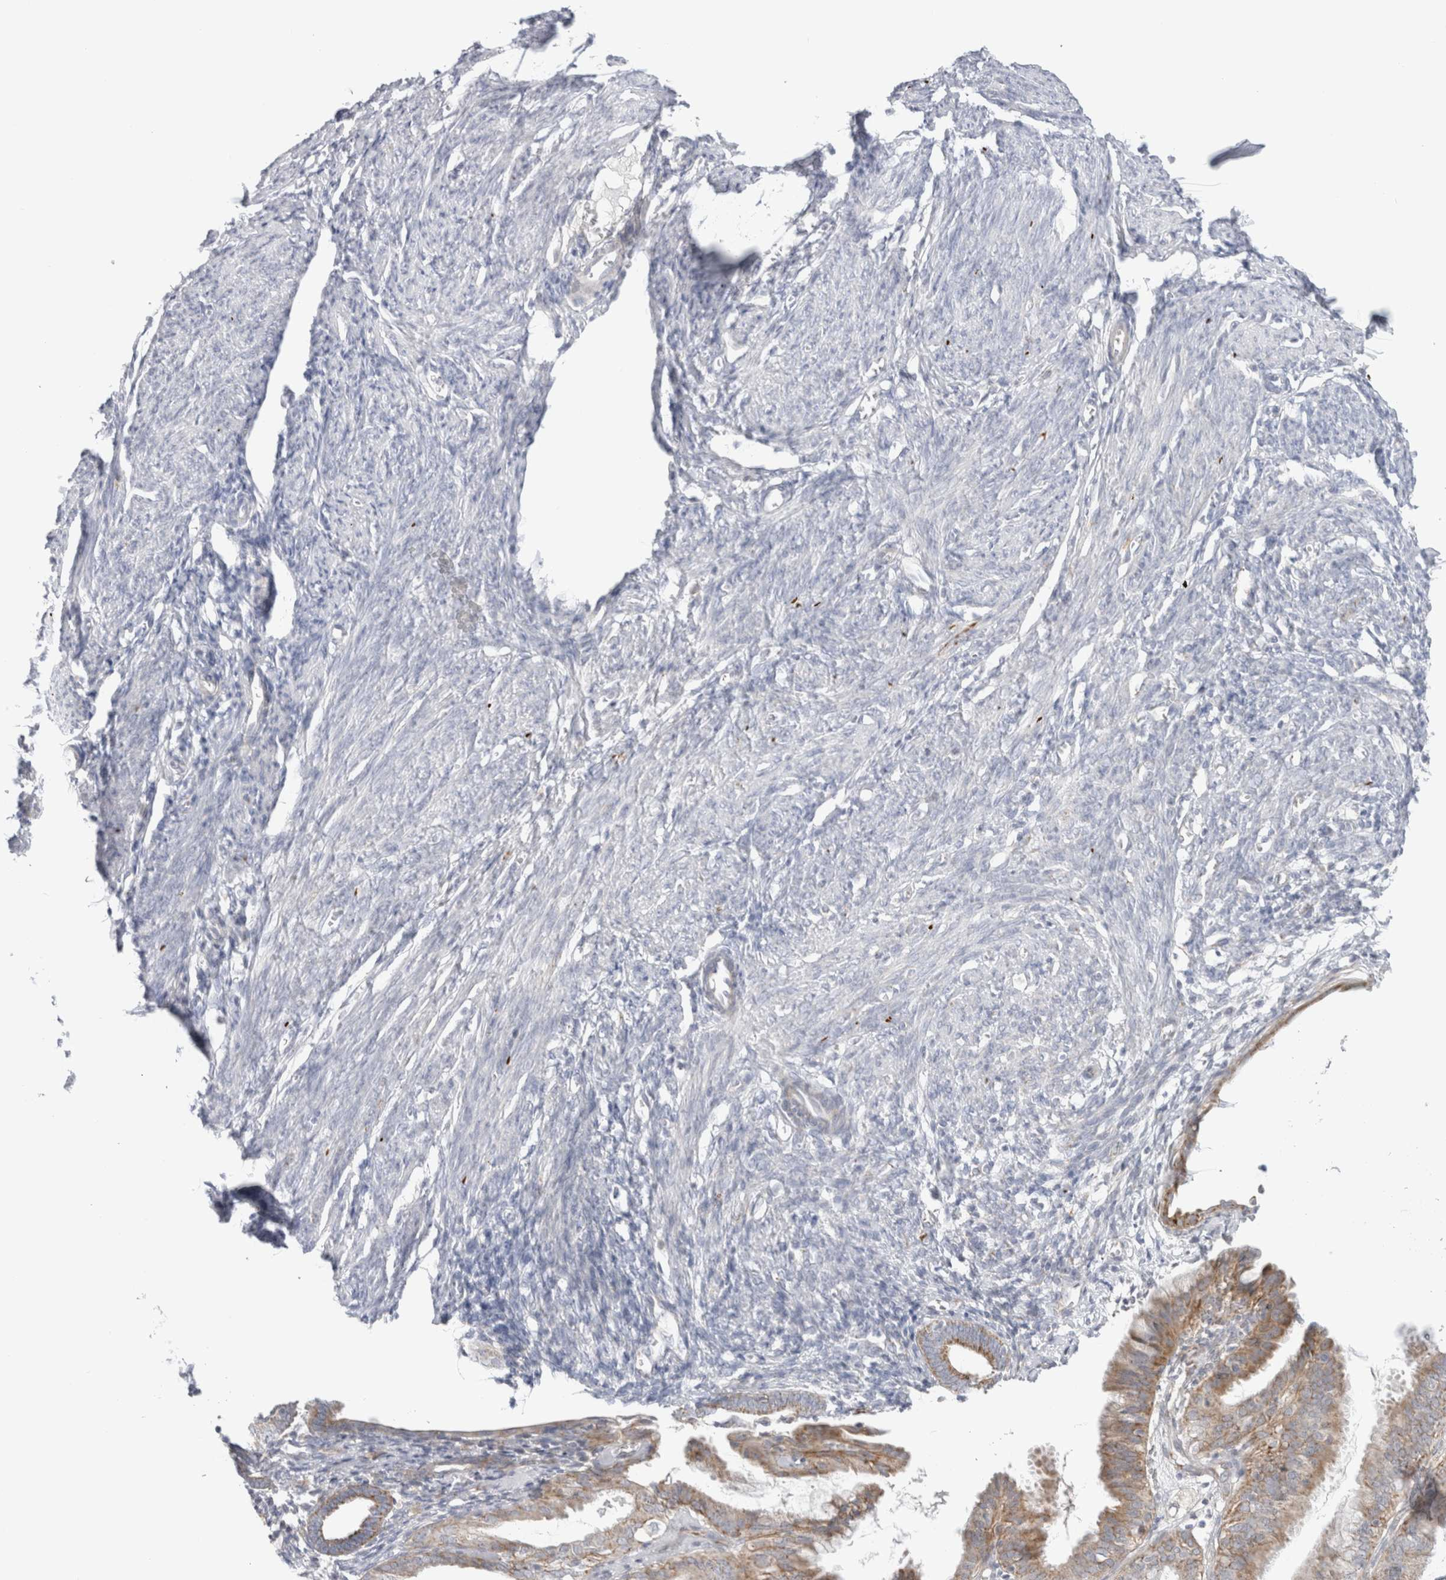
{"staining": {"intensity": "negative", "quantity": "none", "location": "none"}, "tissue": "endometrium", "cell_type": "Cells in endometrial stroma", "image_type": "normal", "snomed": [{"axis": "morphology", "description": "Normal tissue, NOS"}, {"axis": "morphology", "description": "Adenocarcinoma, NOS"}, {"axis": "topography", "description": "Endometrium"}], "caption": "The micrograph exhibits no significant expression in cells in endometrial stroma of endometrium.", "gene": "FAHD1", "patient": {"sex": "female", "age": 57}}